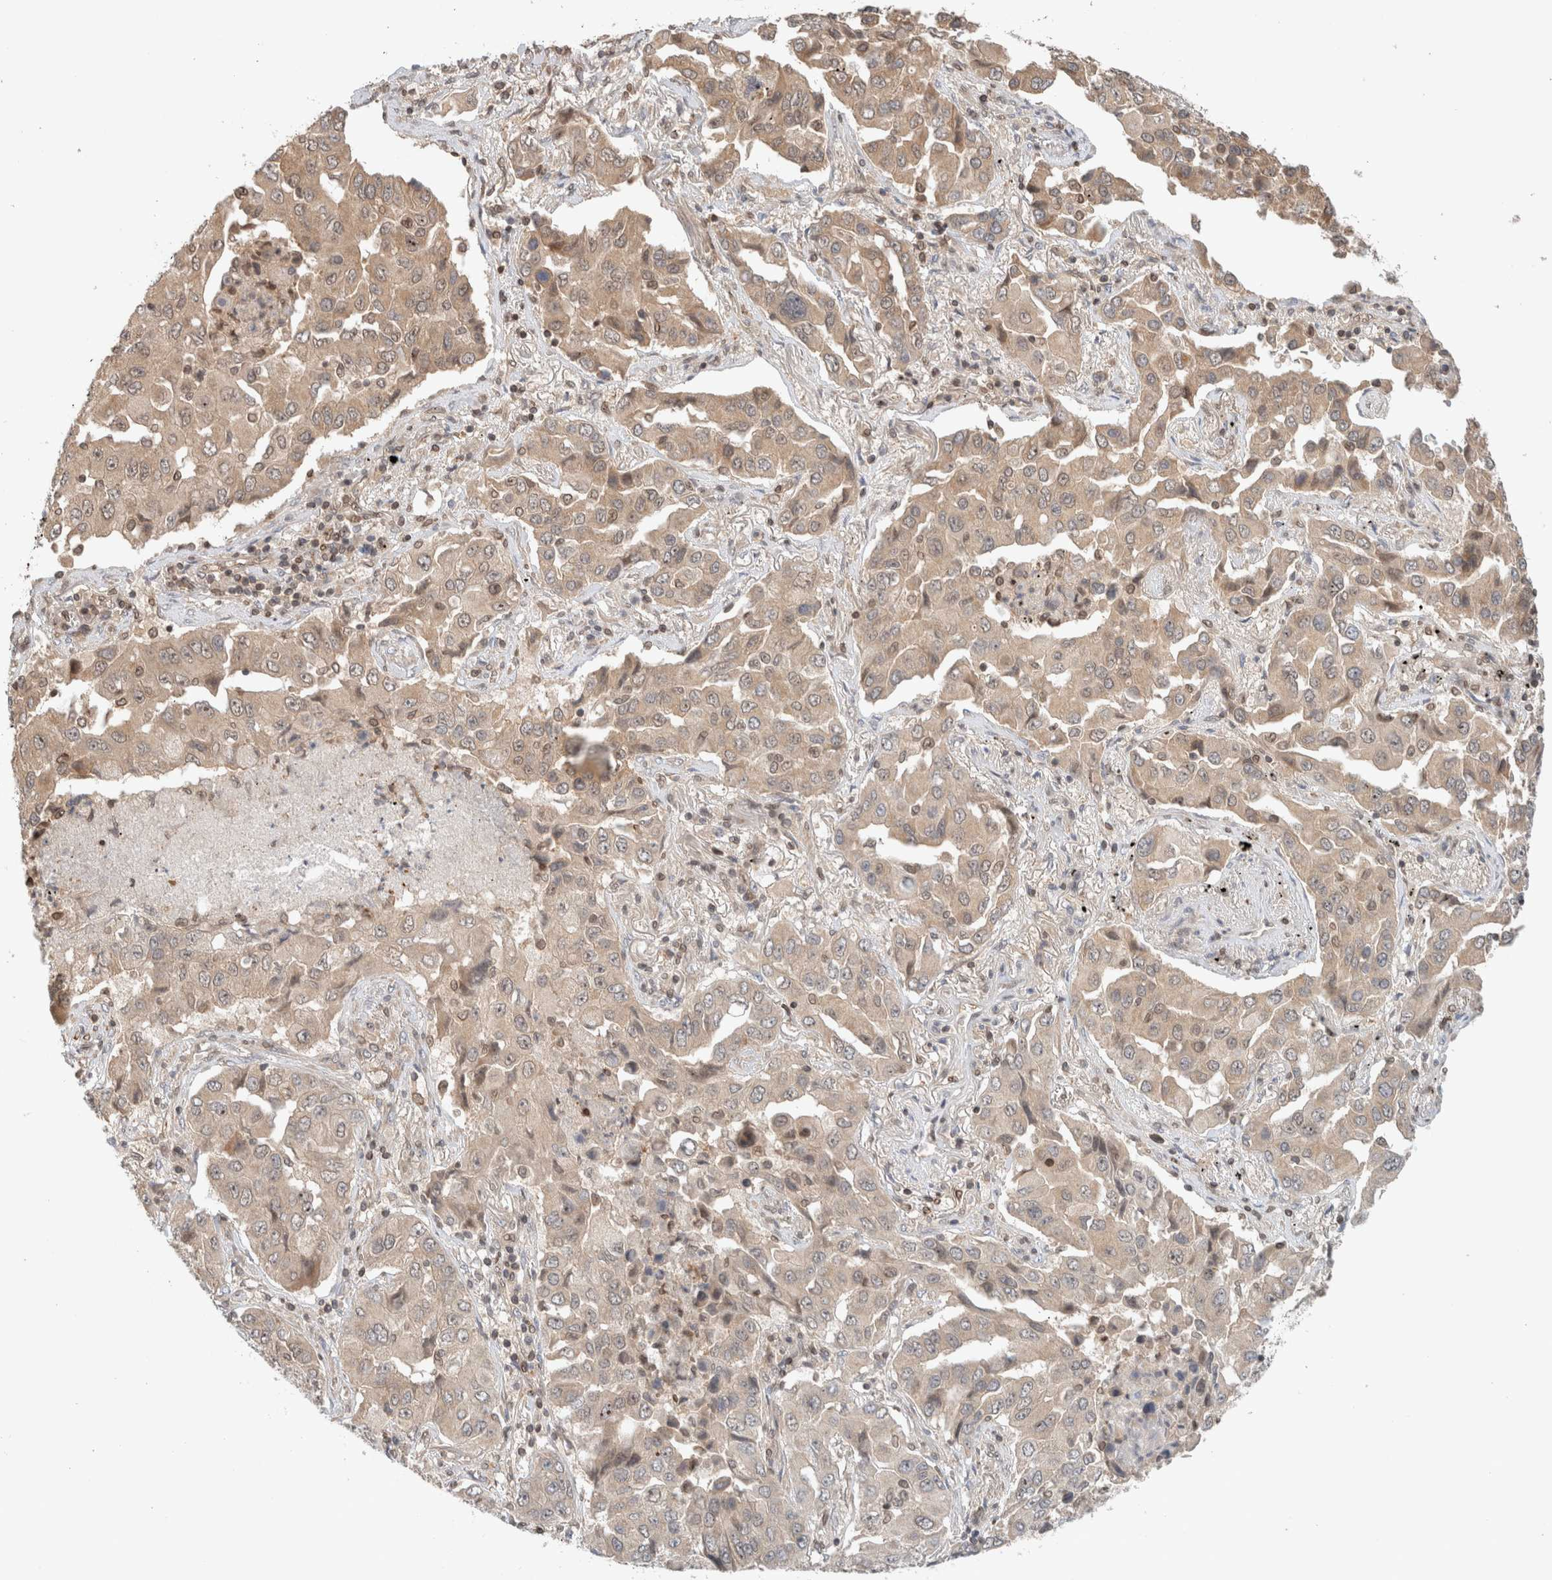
{"staining": {"intensity": "weak", "quantity": ">75%", "location": "cytoplasmic/membranous"}, "tissue": "lung cancer", "cell_type": "Tumor cells", "image_type": "cancer", "snomed": [{"axis": "morphology", "description": "Adenocarcinoma, NOS"}, {"axis": "topography", "description": "Lung"}], "caption": "A photomicrograph of lung adenocarcinoma stained for a protein demonstrates weak cytoplasmic/membranous brown staining in tumor cells.", "gene": "CAAP1", "patient": {"sex": "female", "age": 65}}